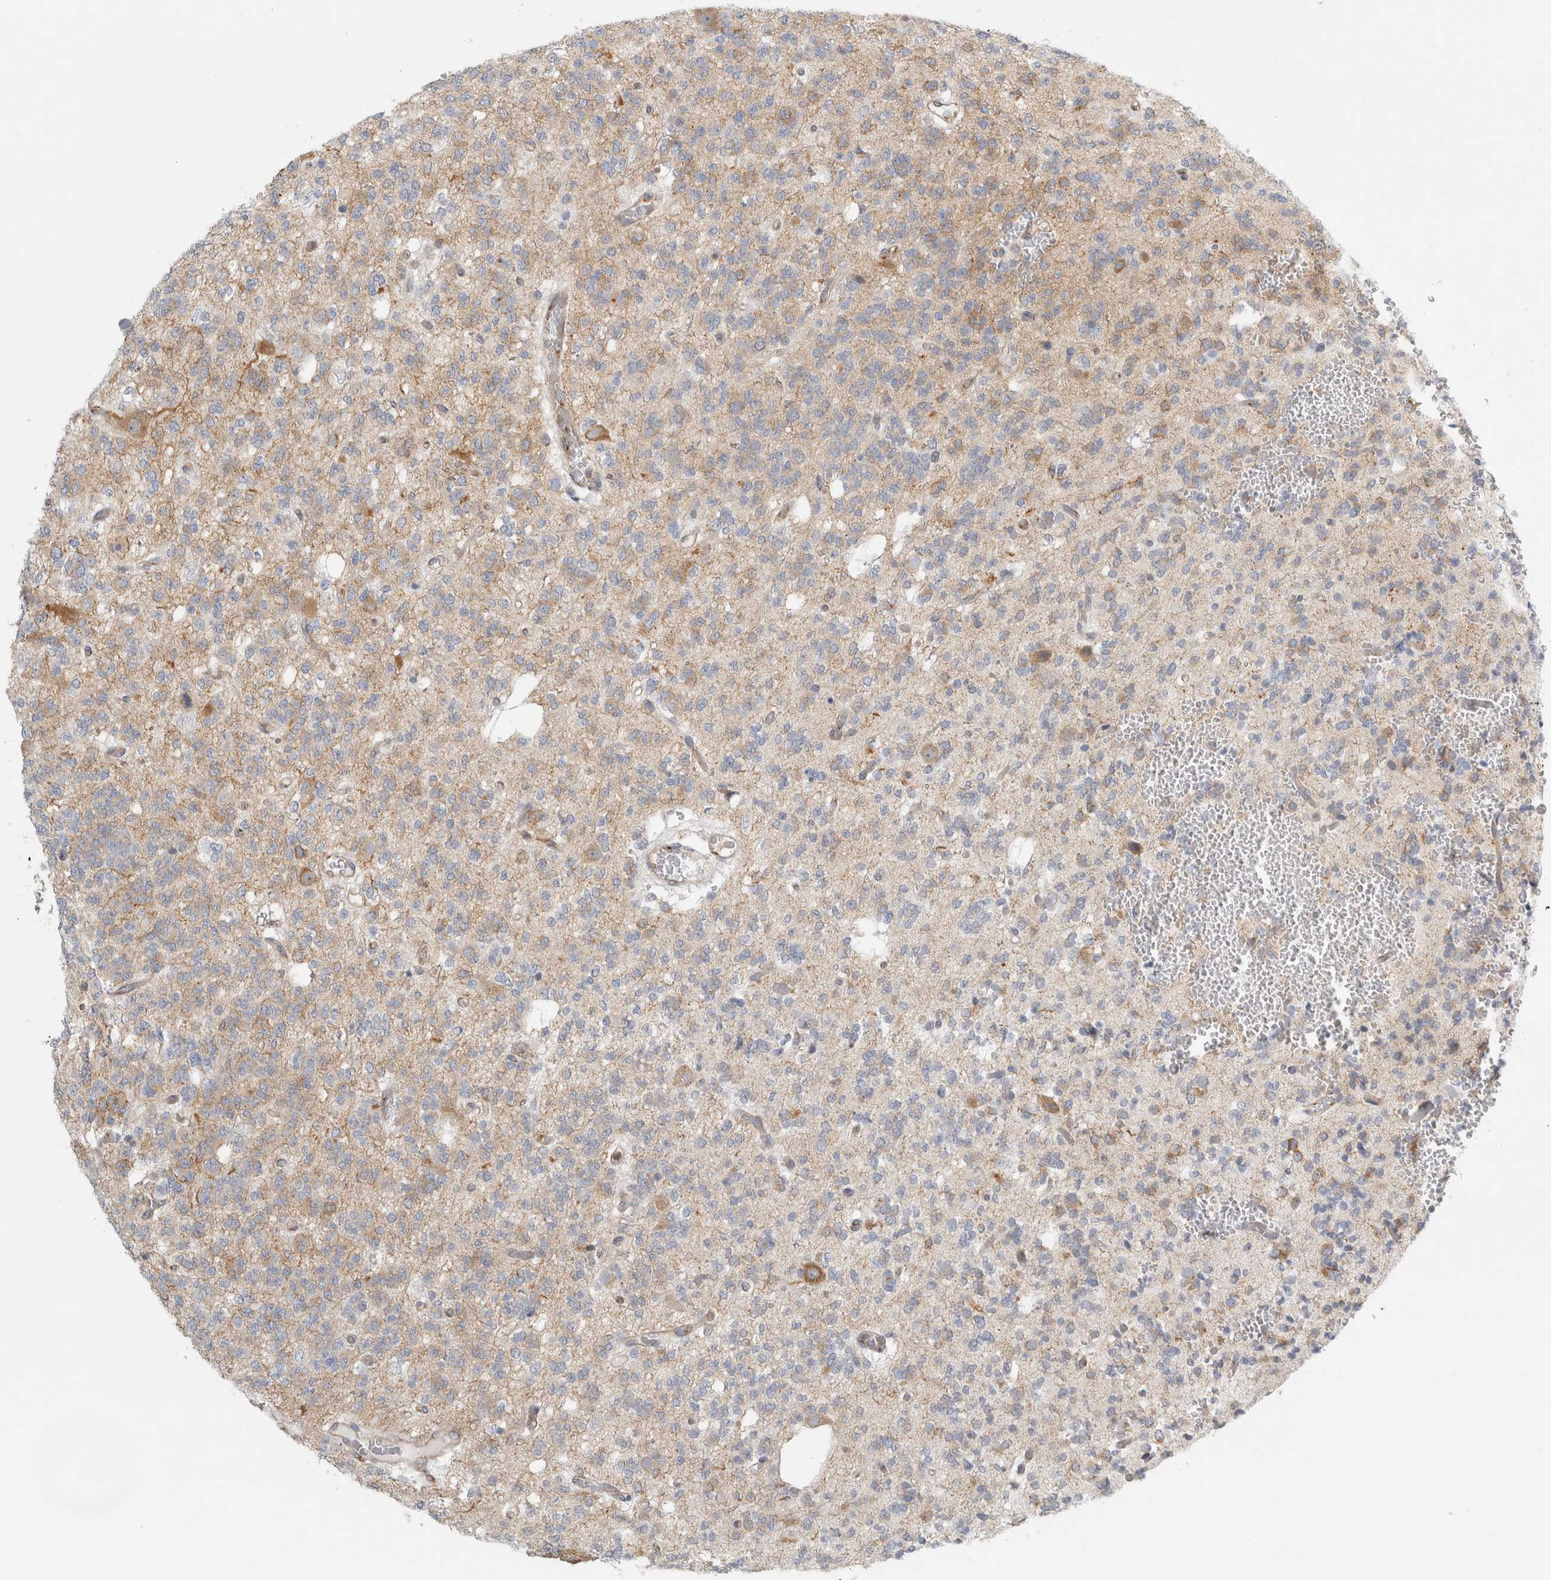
{"staining": {"intensity": "moderate", "quantity": "<25%", "location": "cytoplasmic/membranous"}, "tissue": "glioma", "cell_type": "Tumor cells", "image_type": "cancer", "snomed": [{"axis": "morphology", "description": "Glioma, malignant, Low grade"}, {"axis": "topography", "description": "Brain"}], "caption": "IHC (DAB (3,3'-diaminobenzidine)) staining of human glioma reveals moderate cytoplasmic/membranous protein positivity in approximately <25% of tumor cells.", "gene": "PEX6", "patient": {"sex": "male", "age": 38}}